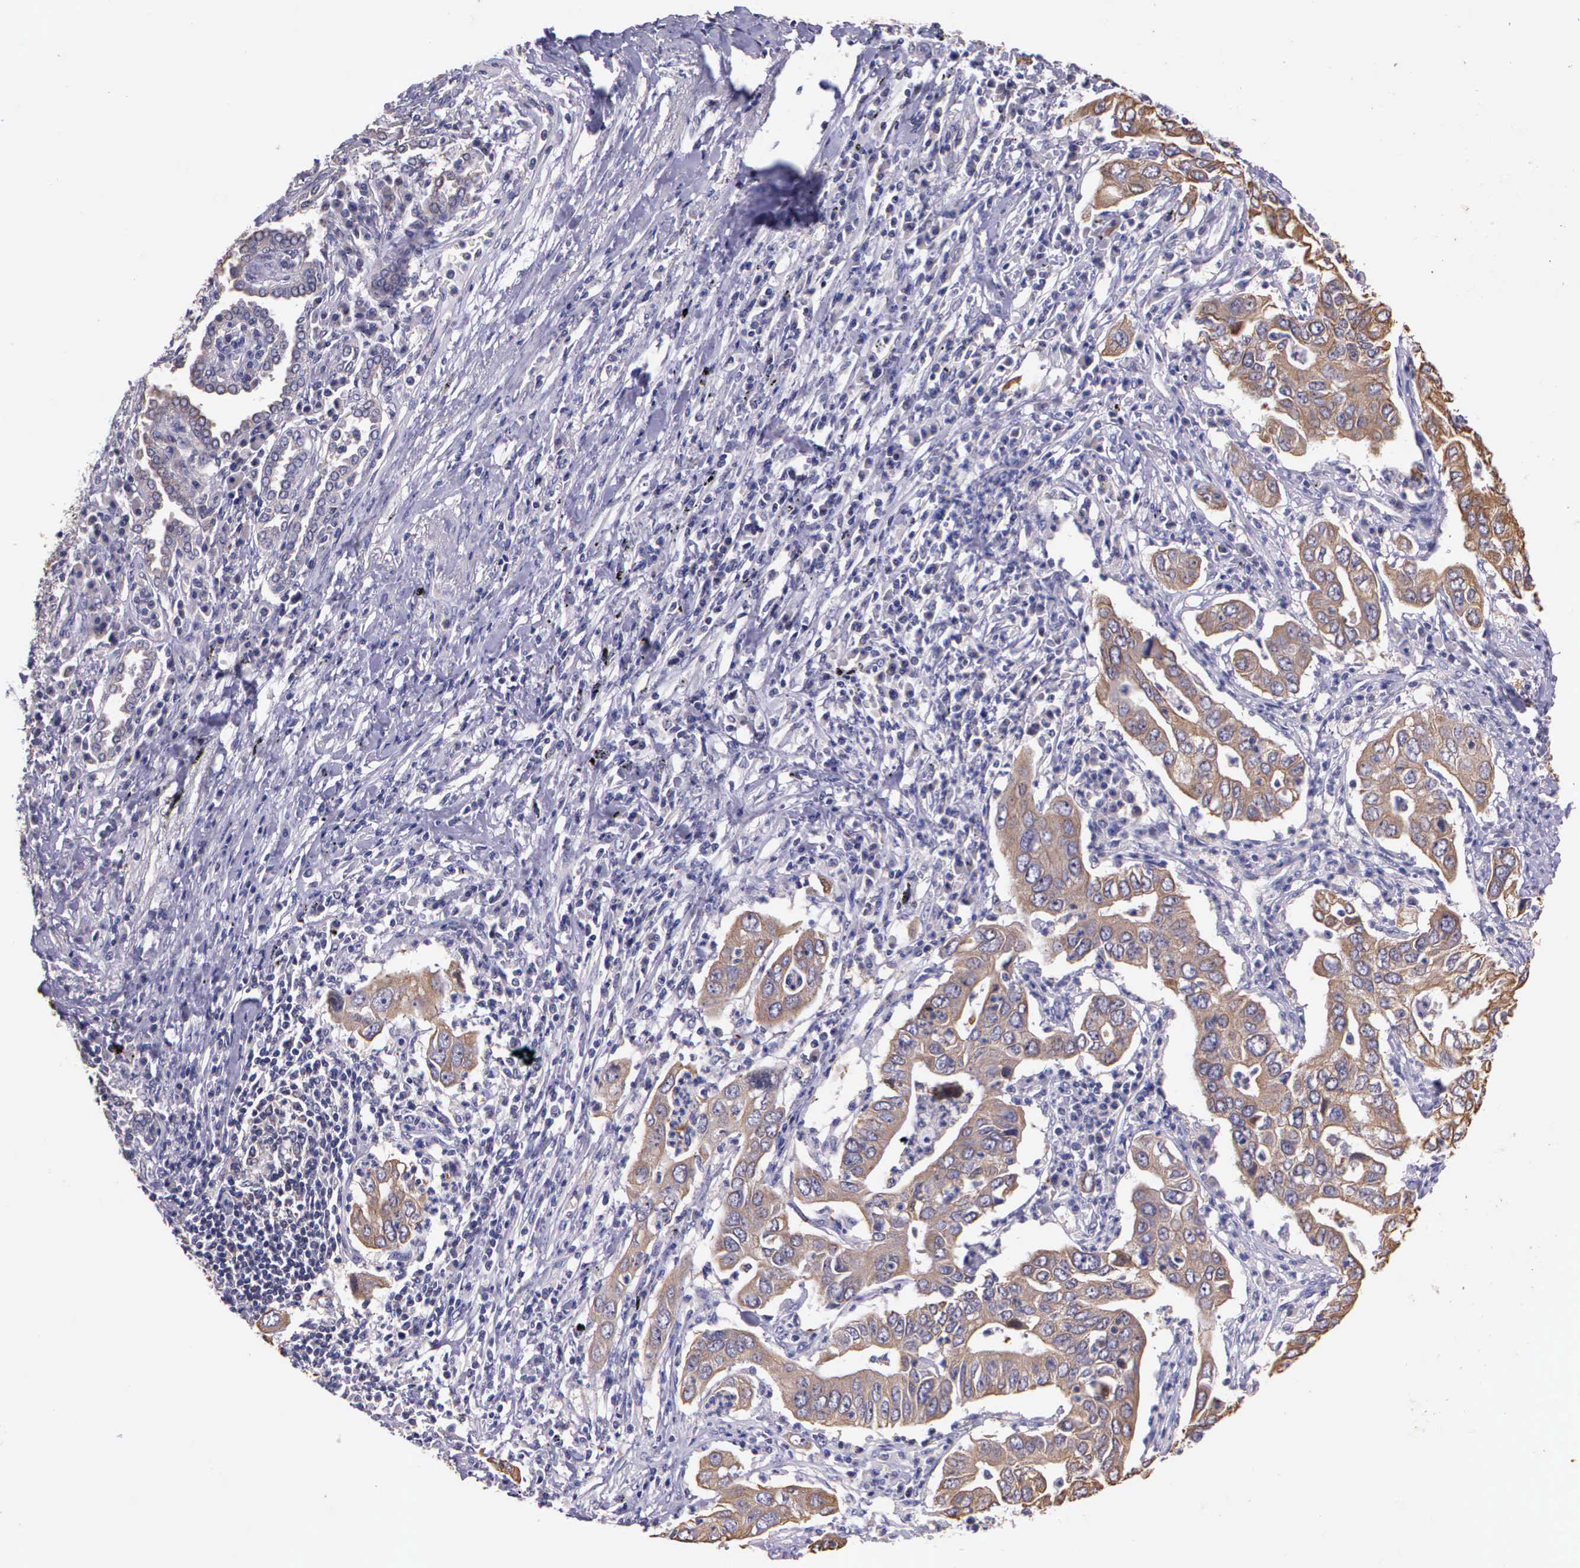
{"staining": {"intensity": "weak", "quantity": "<25%", "location": "cytoplasmic/membranous"}, "tissue": "lung cancer", "cell_type": "Tumor cells", "image_type": "cancer", "snomed": [{"axis": "morphology", "description": "Adenocarcinoma, NOS"}, {"axis": "topography", "description": "Lung"}], "caption": "Lung cancer was stained to show a protein in brown. There is no significant staining in tumor cells. (IHC, brightfield microscopy, high magnification).", "gene": "IGBP1", "patient": {"sex": "male", "age": 48}}